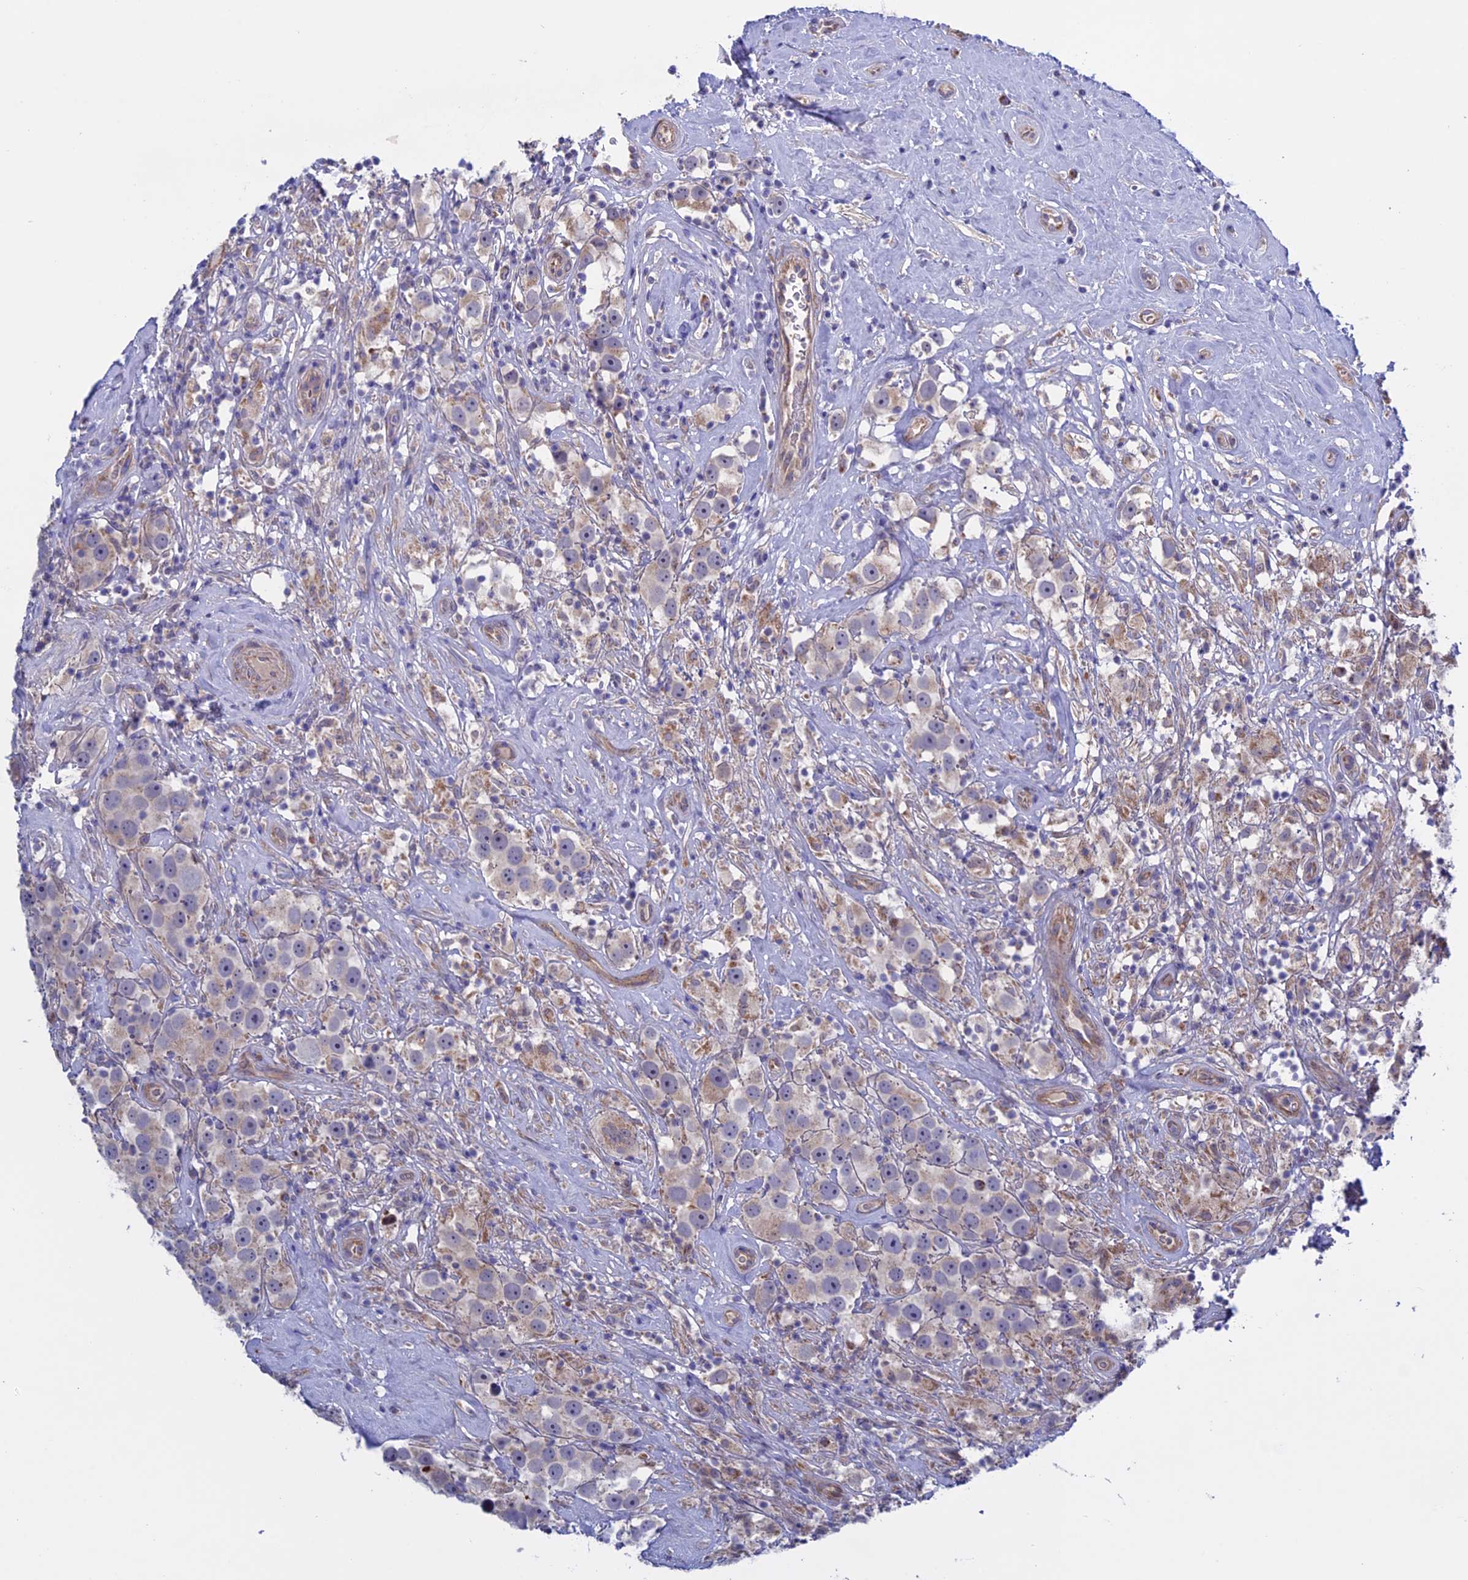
{"staining": {"intensity": "weak", "quantity": "<25%", "location": "cytoplasmic/membranous"}, "tissue": "testis cancer", "cell_type": "Tumor cells", "image_type": "cancer", "snomed": [{"axis": "morphology", "description": "Seminoma, NOS"}, {"axis": "topography", "description": "Testis"}], "caption": "A histopathology image of seminoma (testis) stained for a protein reveals no brown staining in tumor cells.", "gene": "ETFDH", "patient": {"sex": "male", "age": 49}}